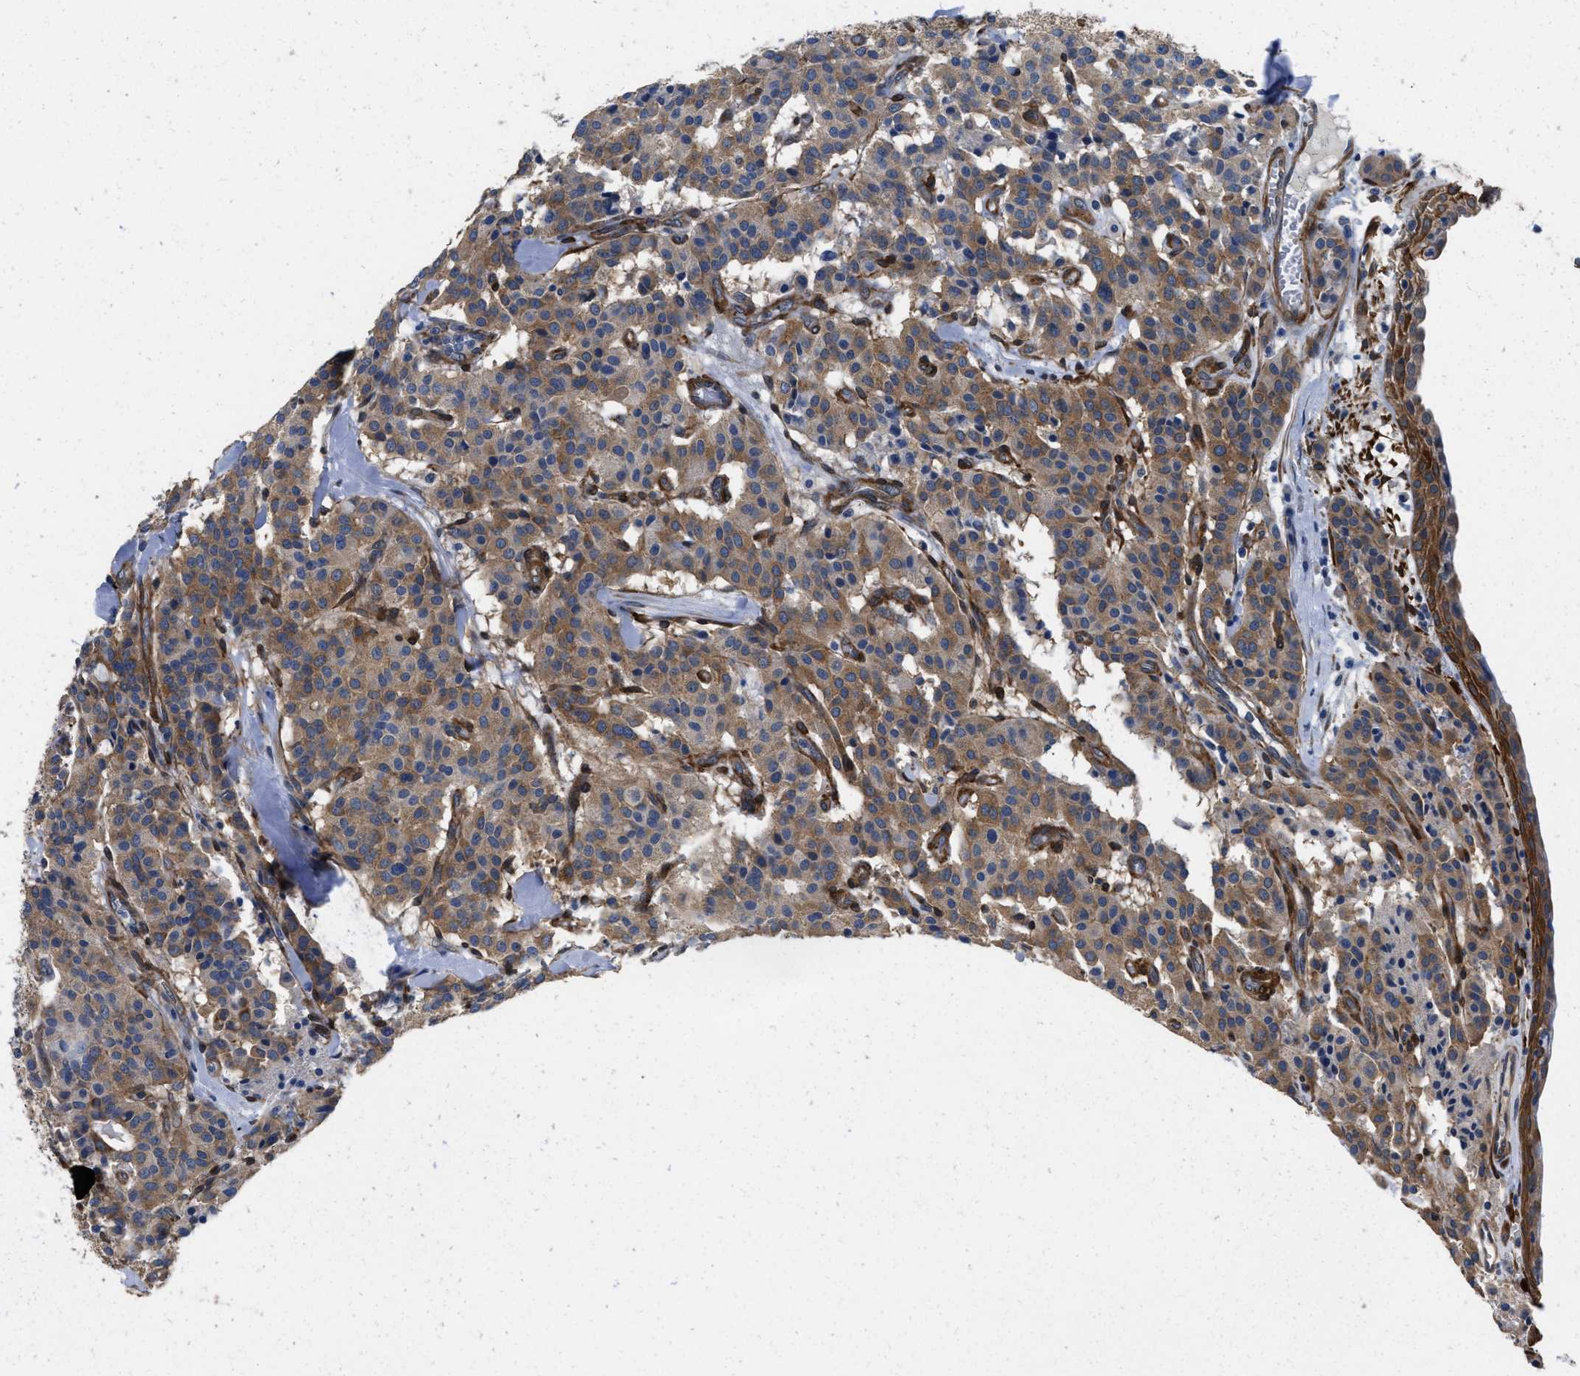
{"staining": {"intensity": "moderate", "quantity": ">75%", "location": "cytoplasmic/membranous"}, "tissue": "carcinoid", "cell_type": "Tumor cells", "image_type": "cancer", "snomed": [{"axis": "morphology", "description": "Carcinoid, malignant, NOS"}, {"axis": "topography", "description": "Lung"}], "caption": "The histopathology image demonstrates a brown stain indicating the presence of a protein in the cytoplasmic/membranous of tumor cells in malignant carcinoid. Immunohistochemistry (ihc) stains the protein of interest in brown and the nuclei are stained blue.", "gene": "RAPH1", "patient": {"sex": "male", "age": 30}}